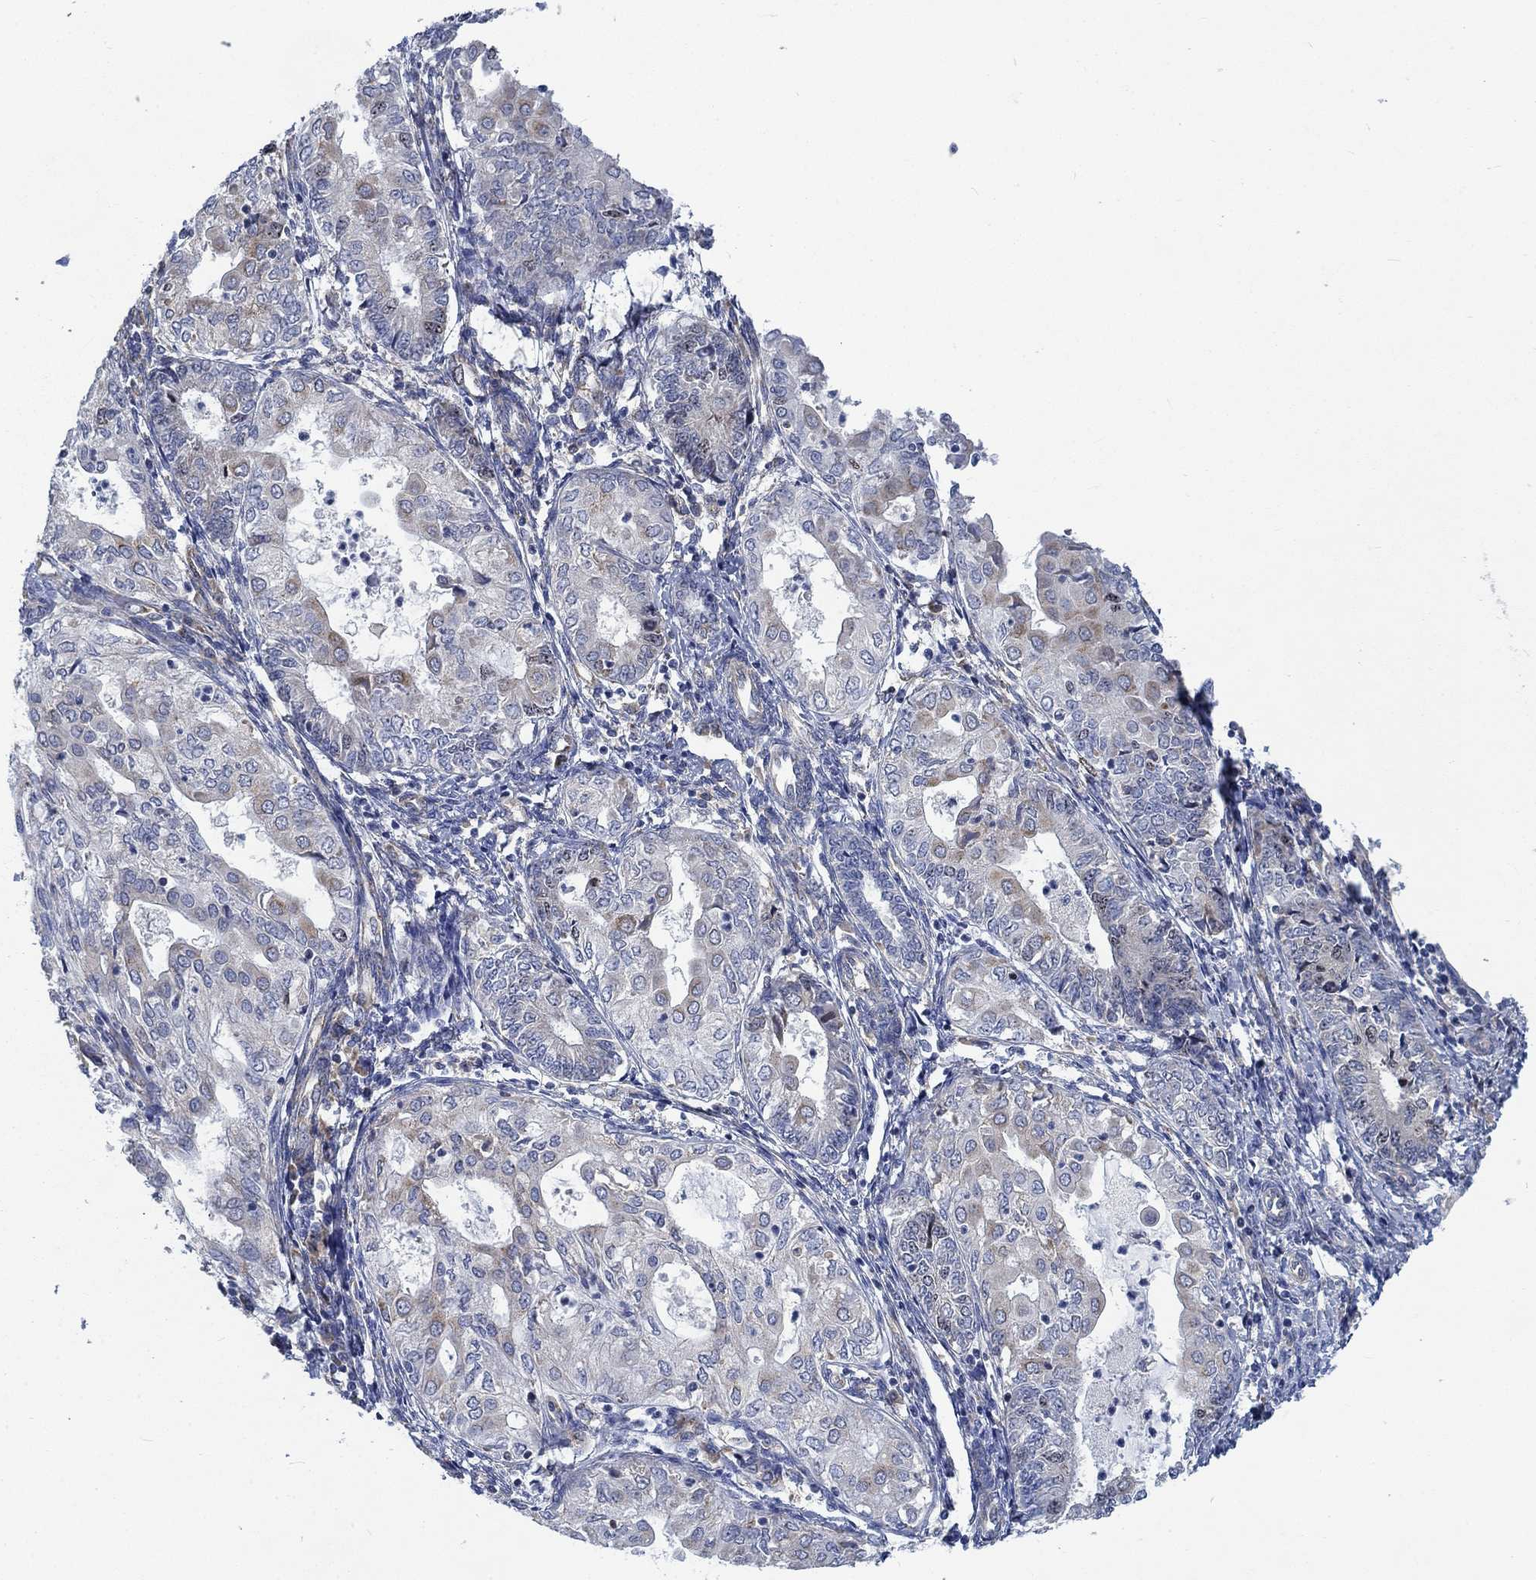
{"staining": {"intensity": "weak", "quantity": "<25%", "location": "cytoplasmic/membranous"}, "tissue": "endometrial cancer", "cell_type": "Tumor cells", "image_type": "cancer", "snomed": [{"axis": "morphology", "description": "Adenocarcinoma, NOS"}, {"axis": "topography", "description": "Endometrium"}], "caption": "IHC photomicrograph of neoplastic tissue: endometrial adenocarcinoma stained with DAB reveals no significant protein expression in tumor cells.", "gene": "MMP24", "patient": {"sex": "female", "age": 68}}